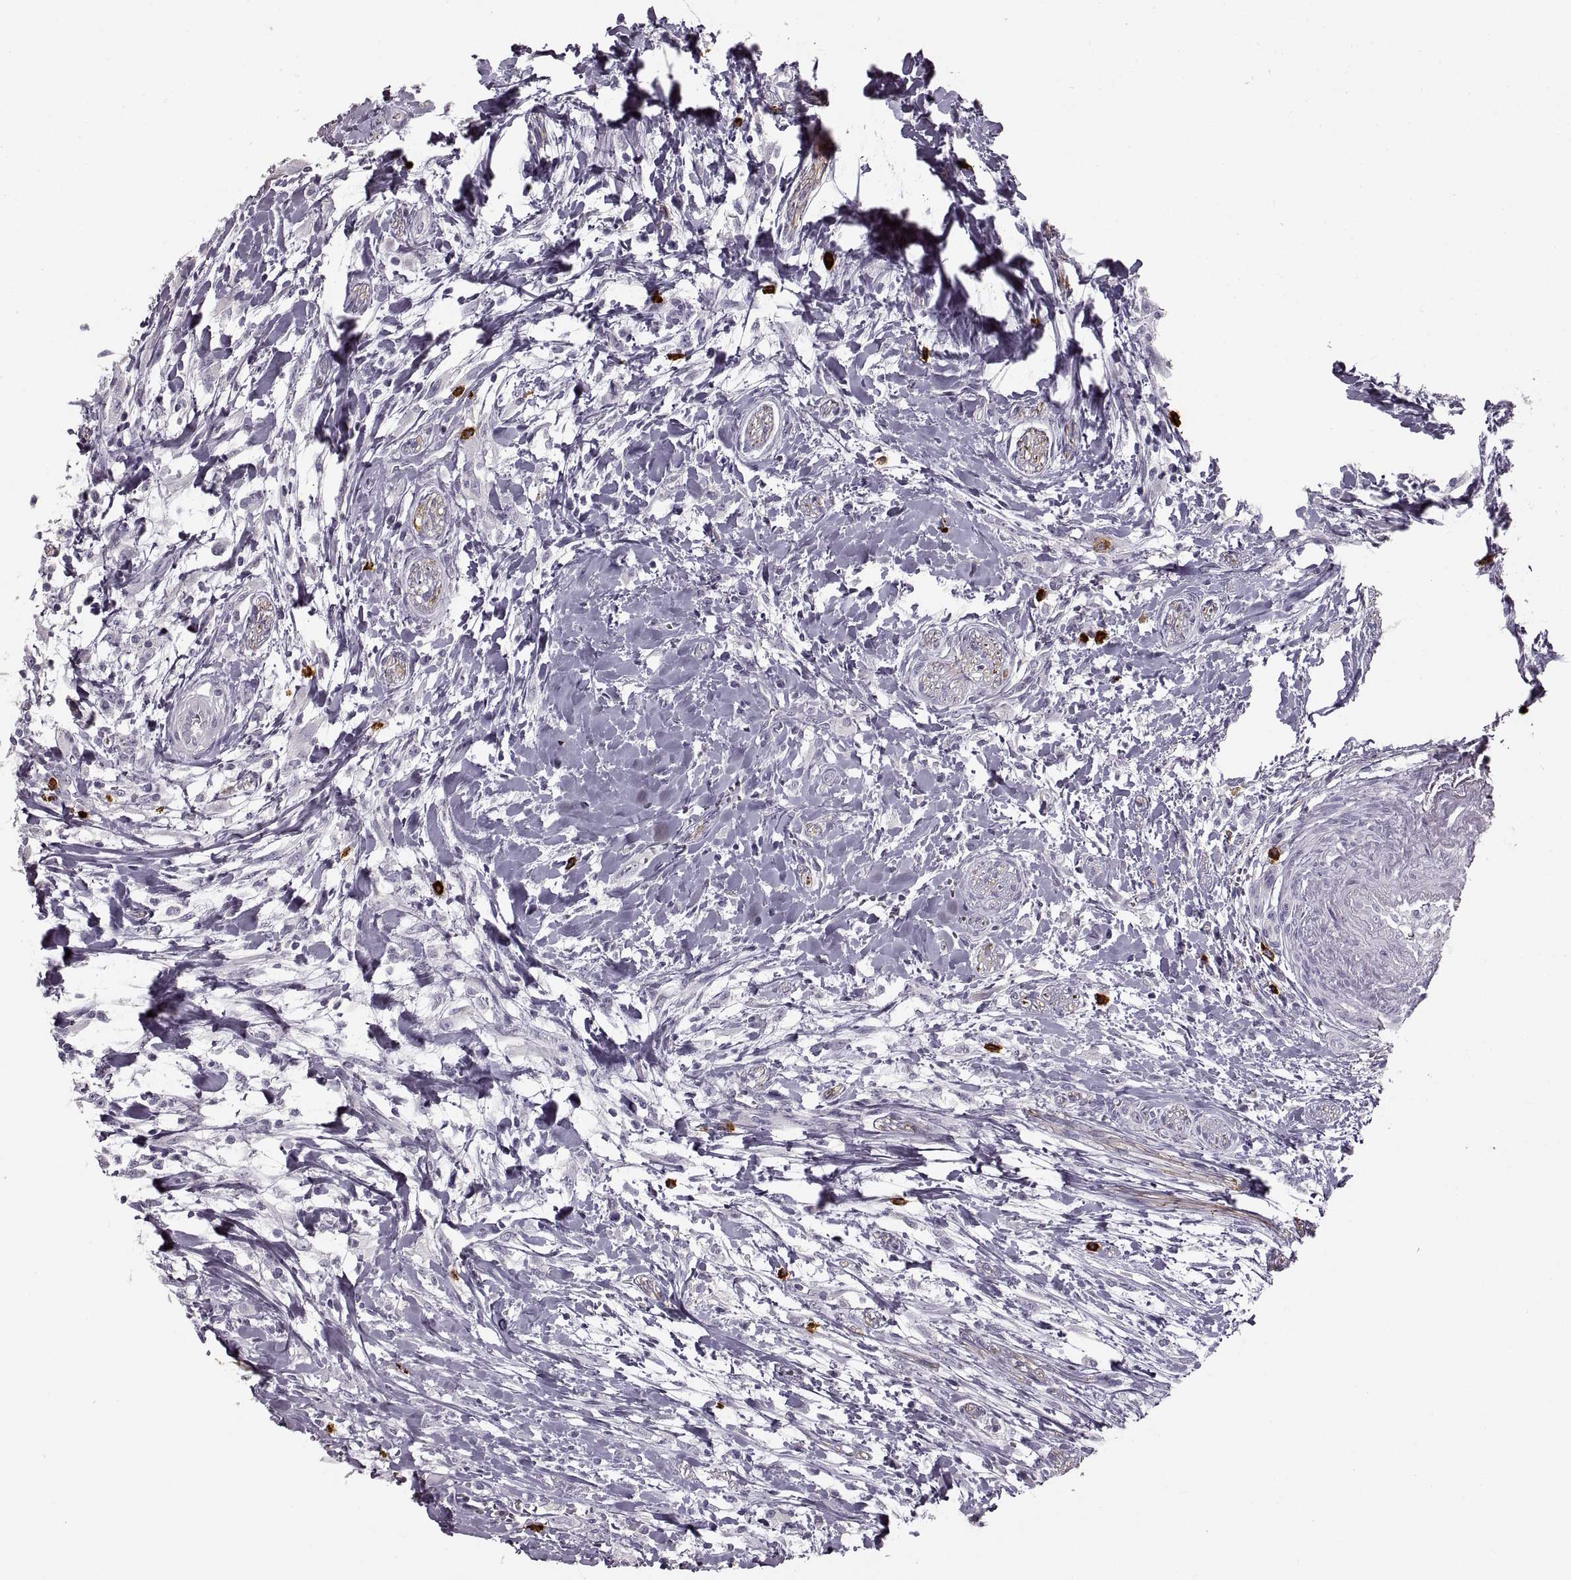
{"staining": {"intensity": "negative", "quantity": "none", "location": "none"}, "tissue": "head and neck cancer", "cell_type": "Tumor cells", "image_type": "cancer", "snomed": [{"axis": "morphology", "description": "Squamous cell carcinoma, NOS"}, {"axis": "morphology", "description": "Squamous cell carcinoma, metastatic, NOS"}, {"axis": "topography", "description": "Oral tissue"}, {"axis": "topography", "description": "Head-Neck"}], "caption": "A high-resolution micrograph shows immunohistochemistry (IHC) staining of head and neck squamous cell carcinoma, which shows no significant expression in tumor cells.", "gene": "CNTN1", "patient": {"sex": "female", "age": 85}}